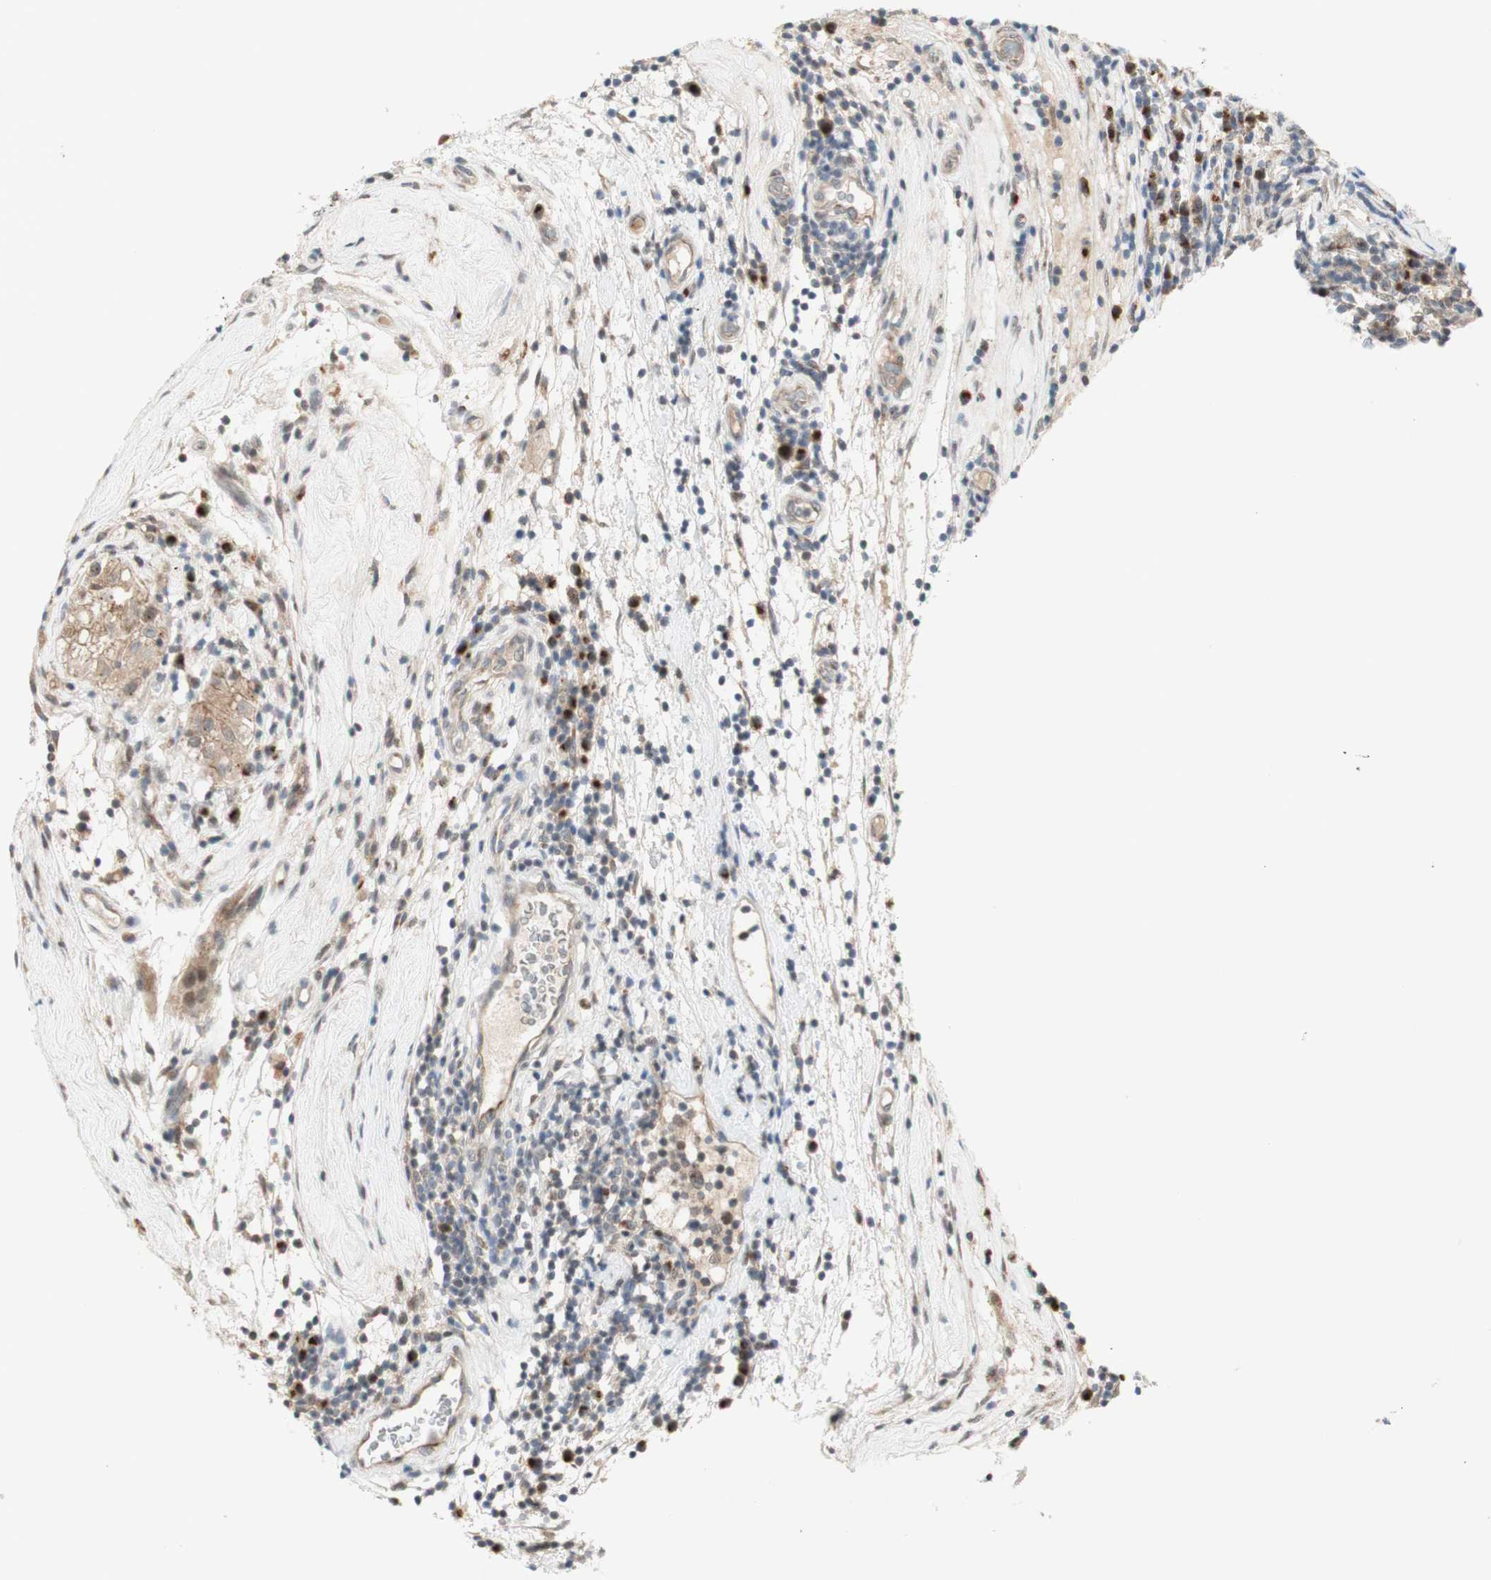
{"staining": {"intensity": "weak", "quantity": "25%-75%", "location": "cytoplasmic/membranous"}, "tissue": "testis cancer", "cell_type": "Tumor cells", "image_type": "cancer", "snomed": [{"axis": "morphology", "description": "Seminoma, NOS"}, {"axis": "topography", "description": "Testis"}], "caption": "Immunohistochemical staining of human testis seminoma displays weak cytoplasmic/membranous protein positivity in about 25%-75% of tumor cells.", "gene": "CYLD", "patient": {"sex": "male", "age": 43}}